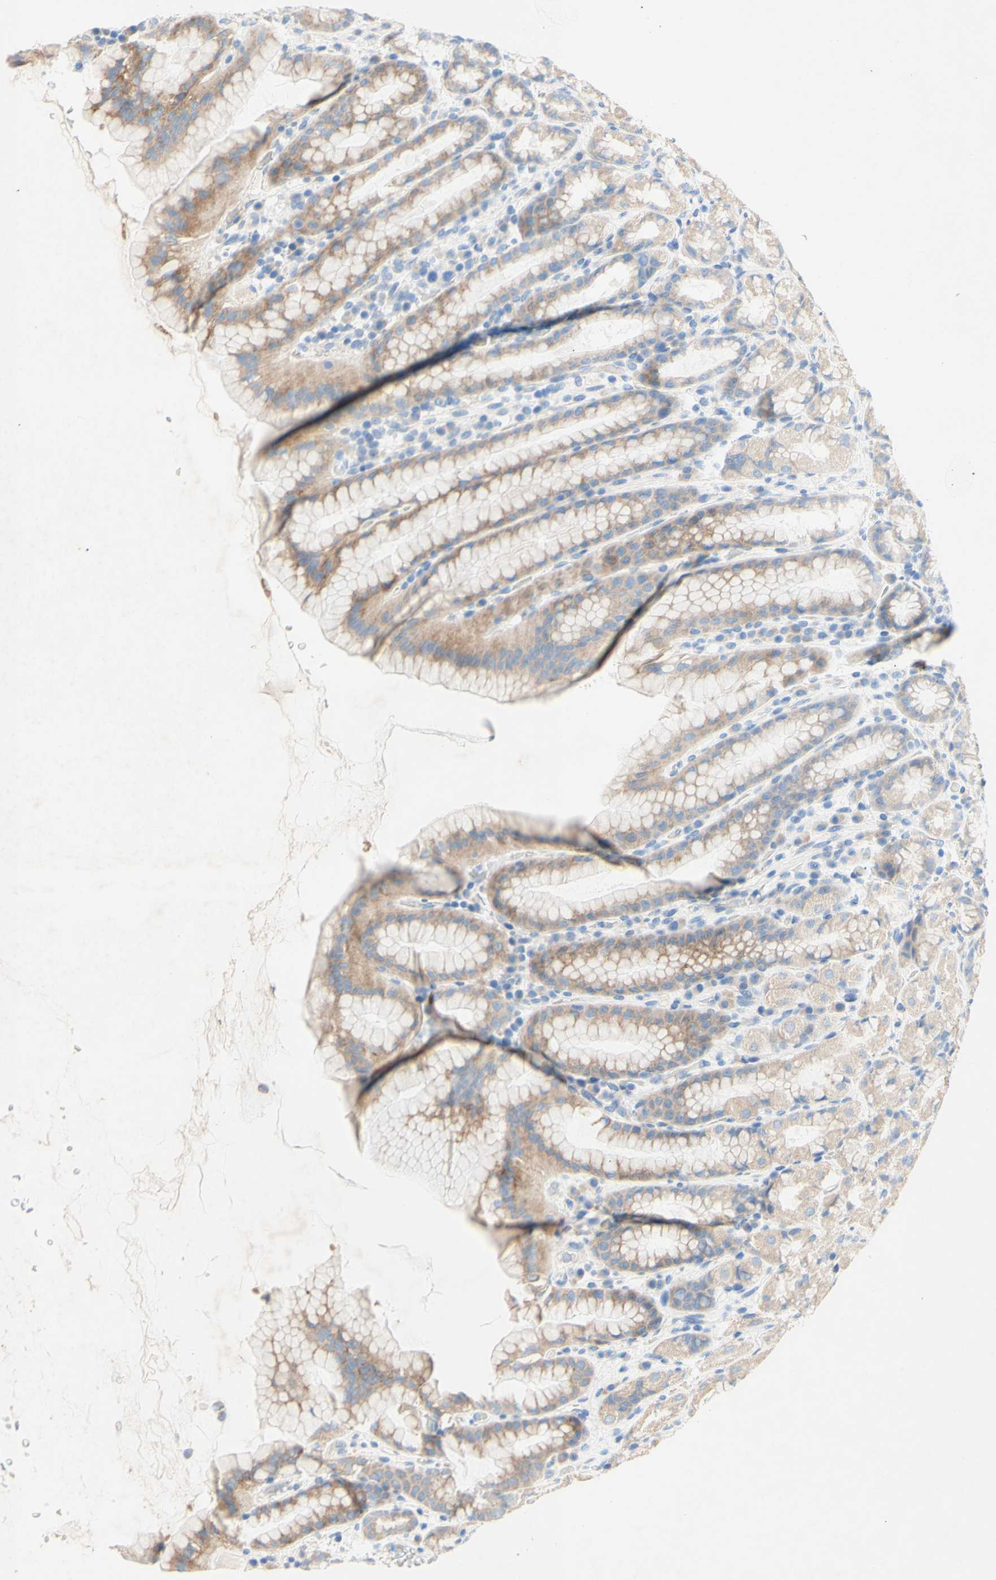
{"staining": {"intensity": "weak", "quantity": "25%-75%", "location": "cytoplasmic/membranous"}, "tissue": "stomach", "cell_type": "Glandular cells", "image_type": "normal", "snomed": [{"axis": "morphology", "description": "Normal tissue, NOS"}, {"axis": "topography", "description": "Stomach, upper"}], "caption": "Stomach stained for a protein exhibits weak cytoplasmic/membranous positivity in glandular cells.", "gene": "TMIGD2", "patient": {"sex": "male", "age": 68}}